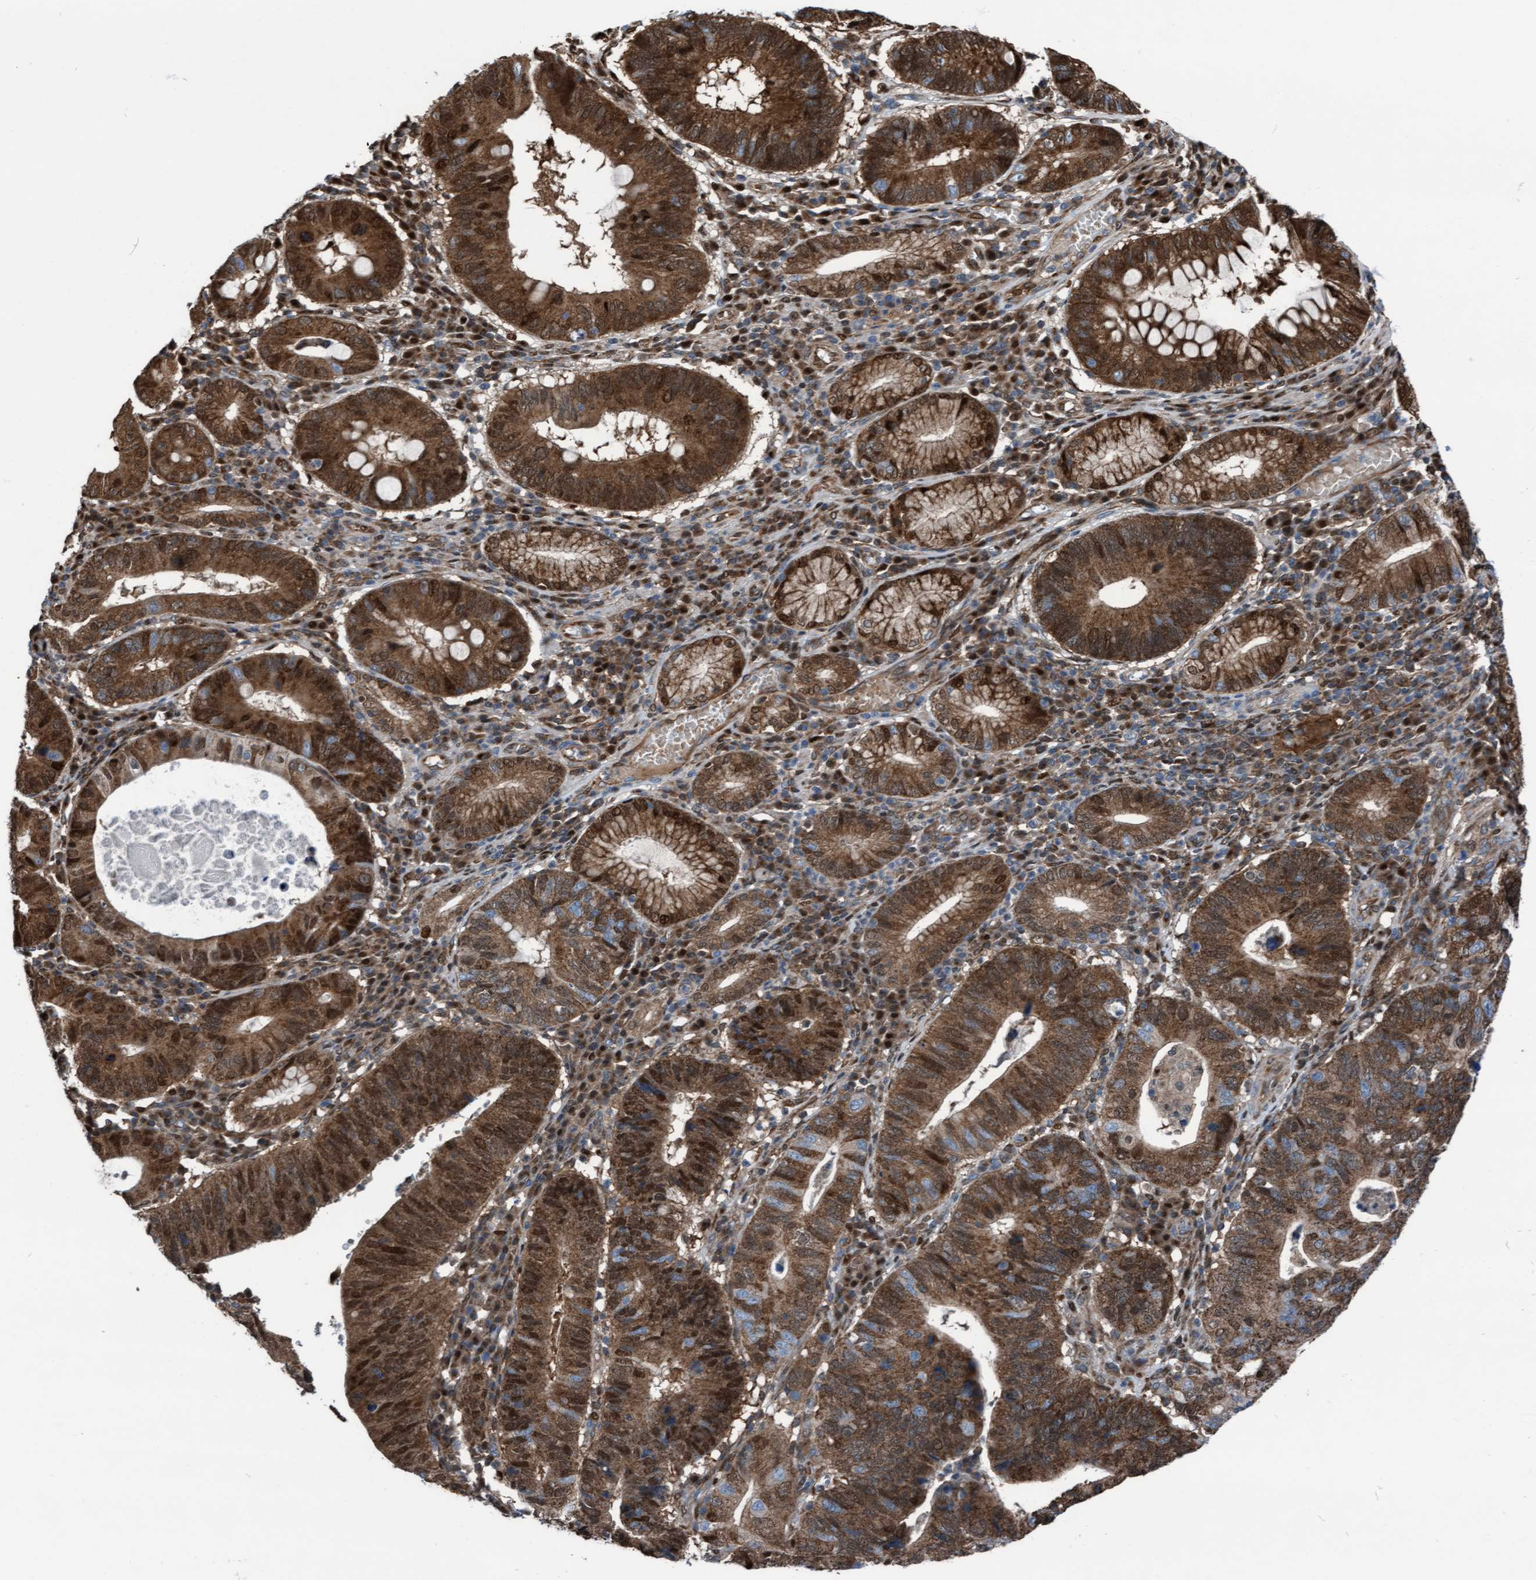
{"staining": {"intensity": "strong", "quantity": ">75%", "location": "cytoplasmic/membranous,nuclear"}, "tissue": "stomach cancer", "cell_type": "Tumor cells", "image_type": "cancer", "snomed": [{"axis": "morphology", "description": "Adenocarcinoma, NOS"}, {"axis": "topography", "description": "Stomach"}], "caption": "An image showing strong cytoplasmic/membranous and nuclear staining in about >75% of tumor cells in stomach cancer (adenocarcinoma), as visualized by brown immunohistochemical staining.", "gene": "KLHL26", "patient": {"sex": "male", "age": 59}}